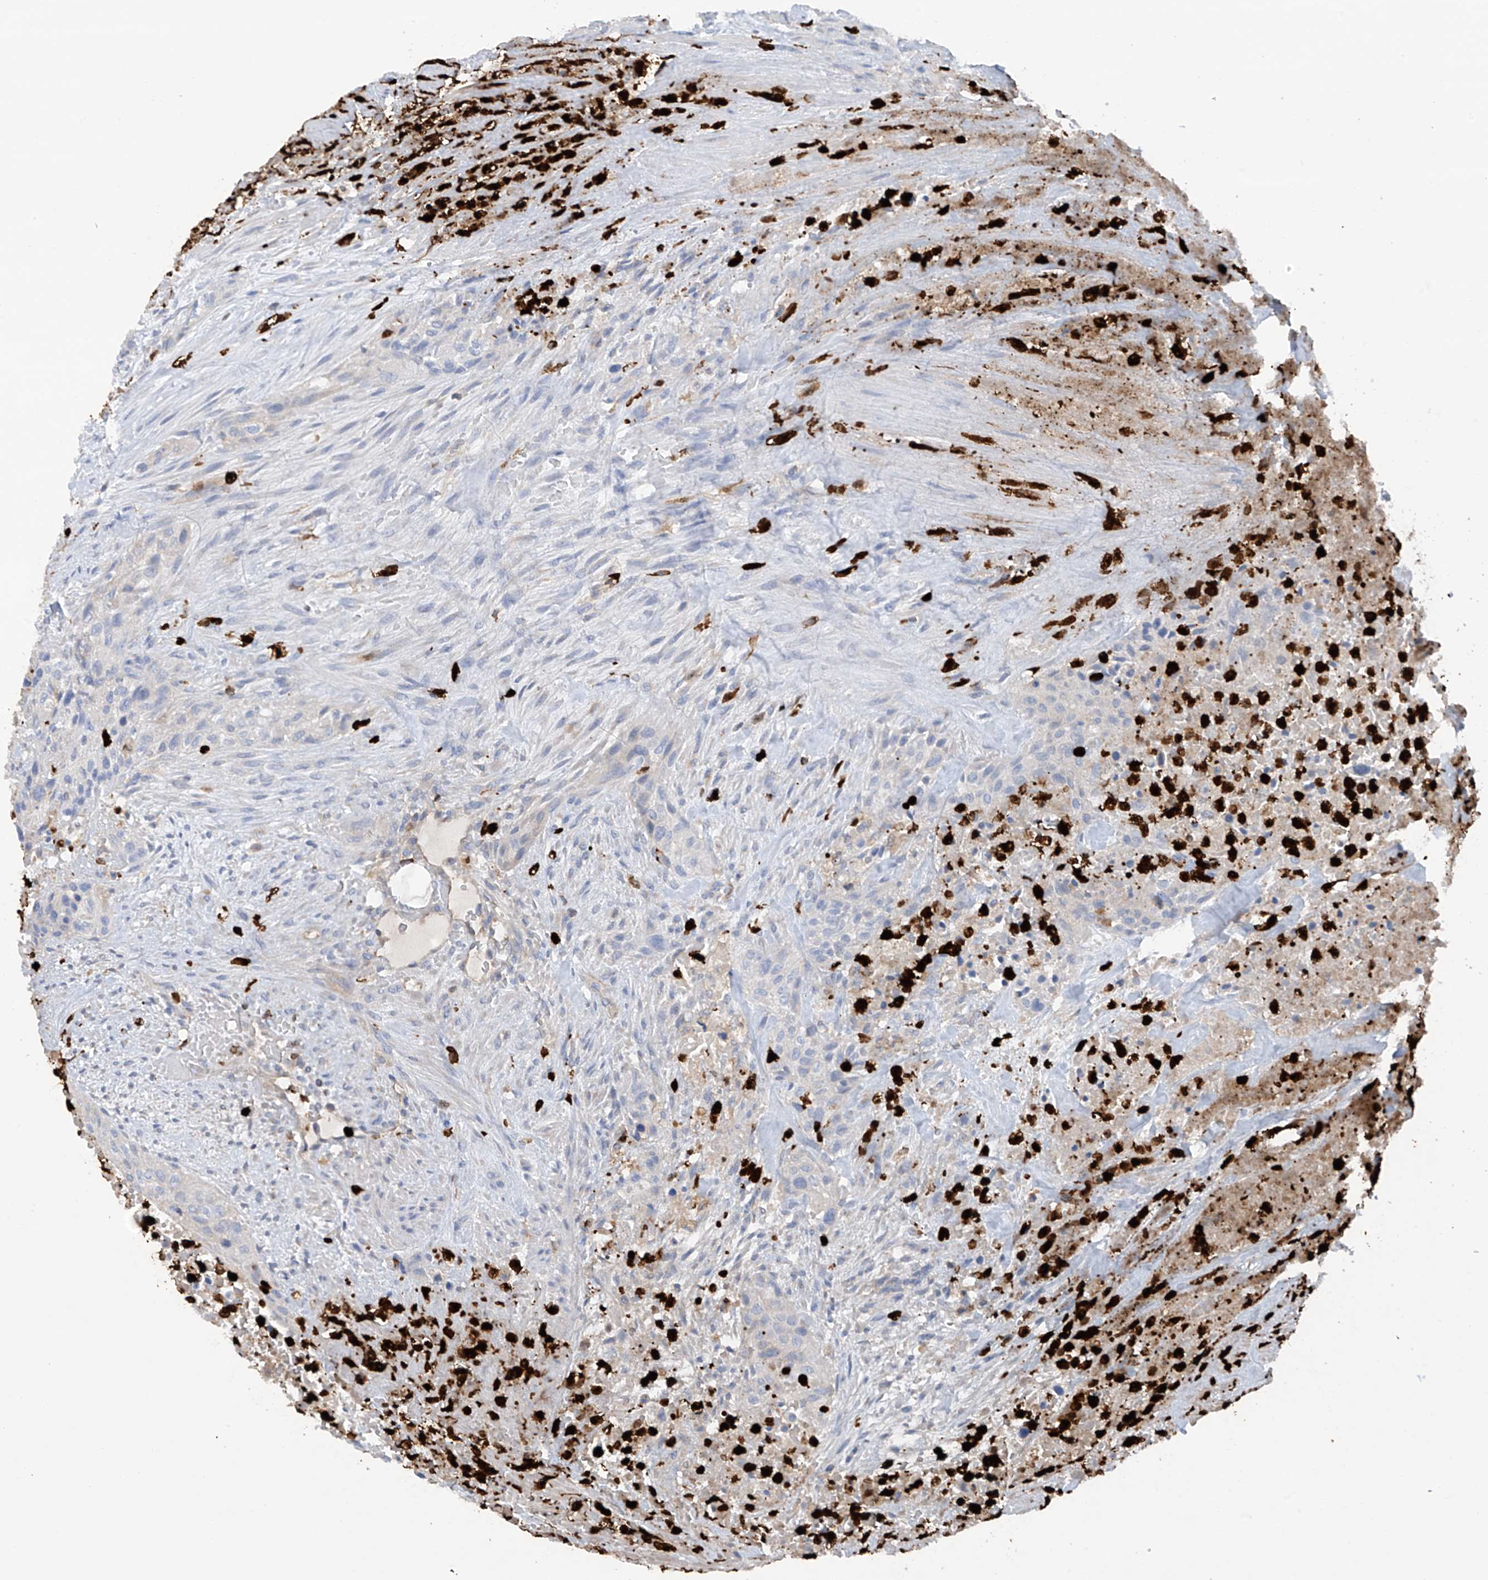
{"staining": {"intensity": "negative", "quantity": "none", "location": "none"}, "tissue": "urothelial cancer", "cell_type": "Tumor cells", "image_type": "cancer", "snomed": [{"axis": "morphology", "description": "Urothelial carcinoma, High grade"}, {"axis": "topography", "description": "Urinary bladder"}], "caption": "Immunohistochemistry (IHC) histopathology image of neoplastic tissue: urothelial carcinoma (high-grade) stained with DAB (3,3'-diaminobenzidine) shows no significant protein expression in tumor cells.", "gene": "PHACTR2", "patient": {"sex": "male", "age": 35}}